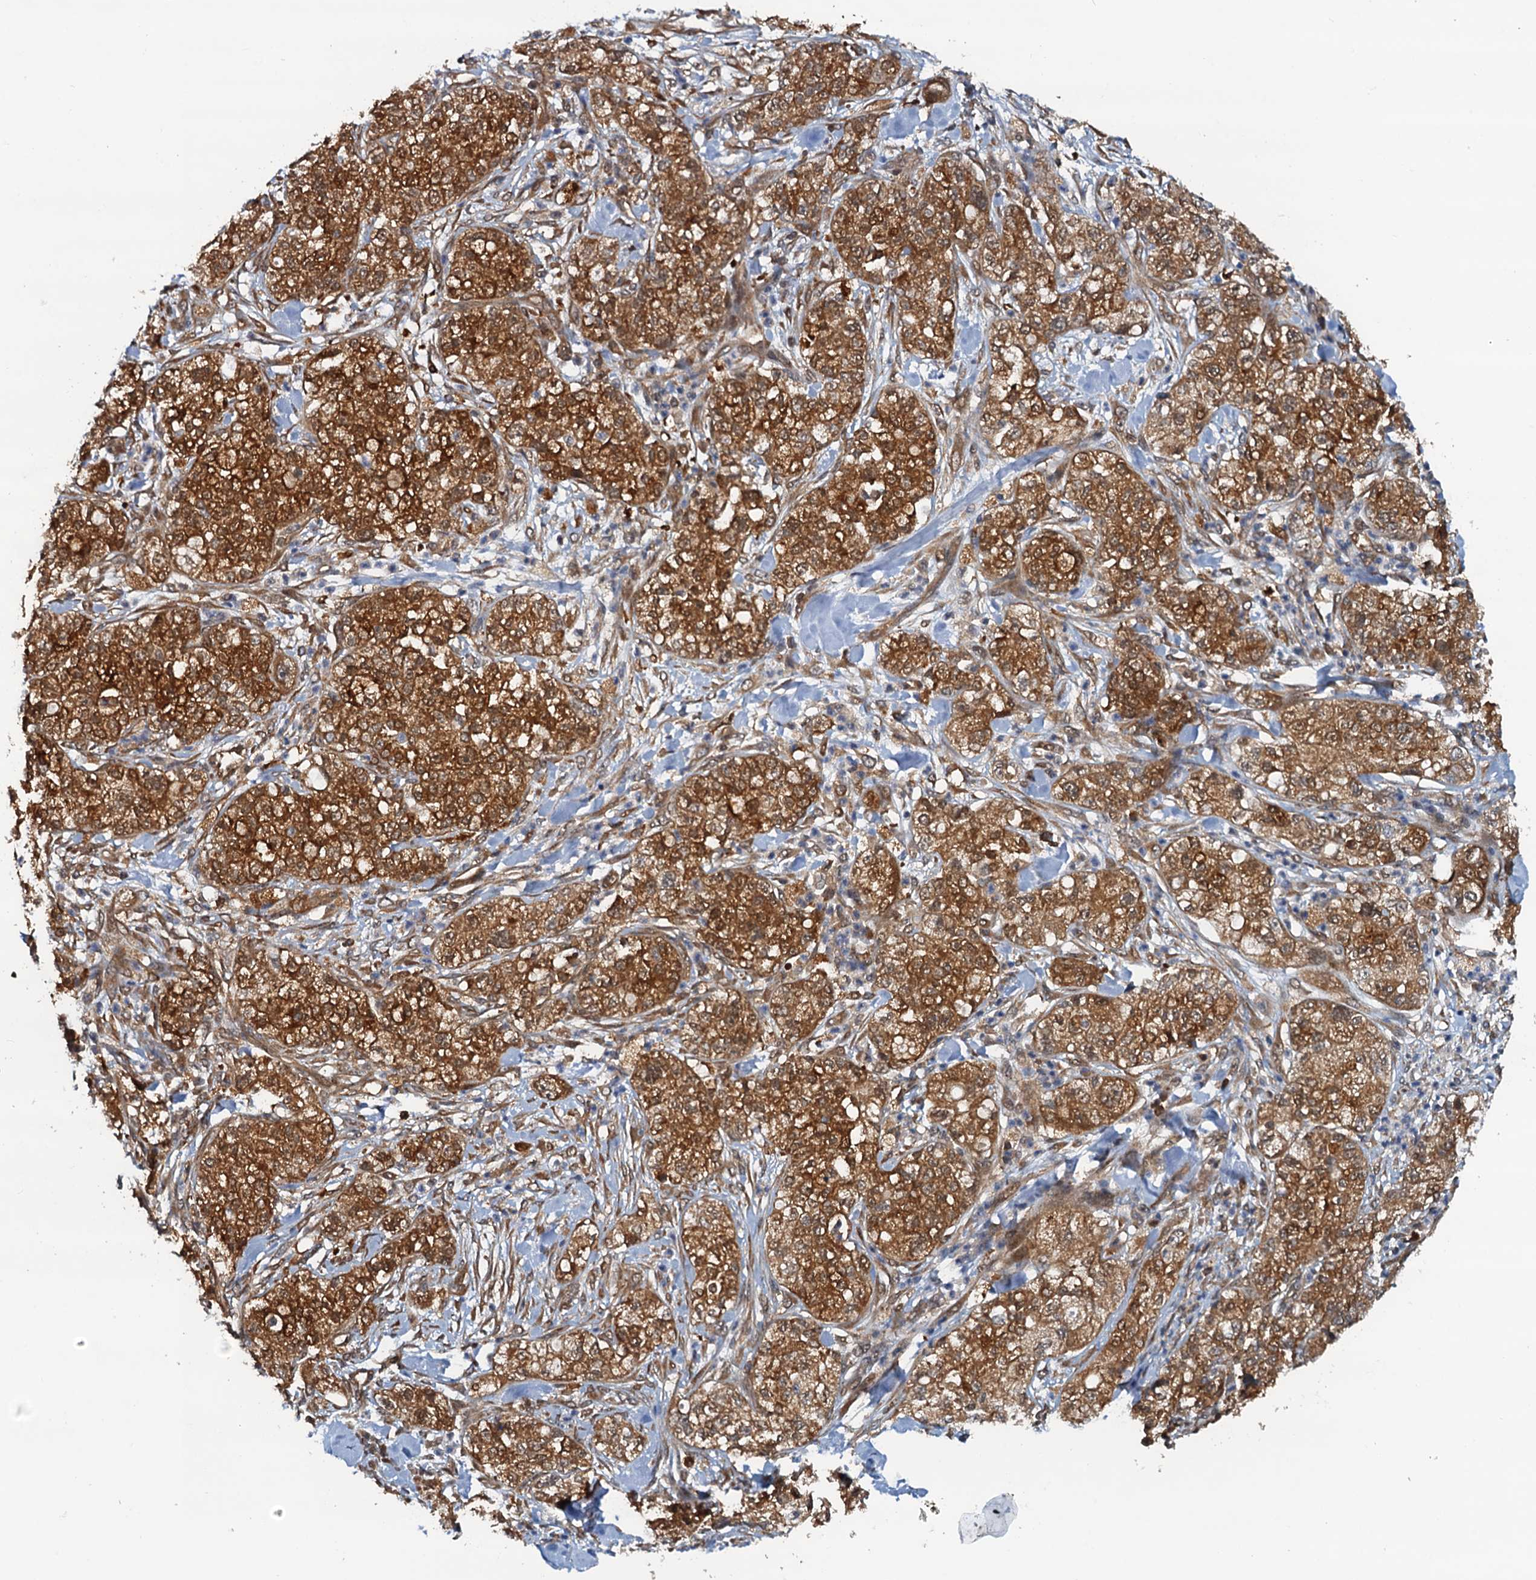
{"staining": {"intensity": "moderate", "quantity": ">75%", "location": "cytoplasmic/membranous"}, "tissue": "pancreatic cancer", "cell_type": "Tumor cells", "image_type": "cancer", "snomed": [{"axis": "morphology", "description": "Adenocarcinoma, NOS"}, {"axis": "topography", "description": "Pancreas"}], "caption": "Protein positivity by immunohistochemistry displays moderate cytoplasmic/membranous staining in approximately >75% of tumor cells in pancreatic cancer.", "gene": "AAGAB", "patient": {"sex": "female", "age": 78}}